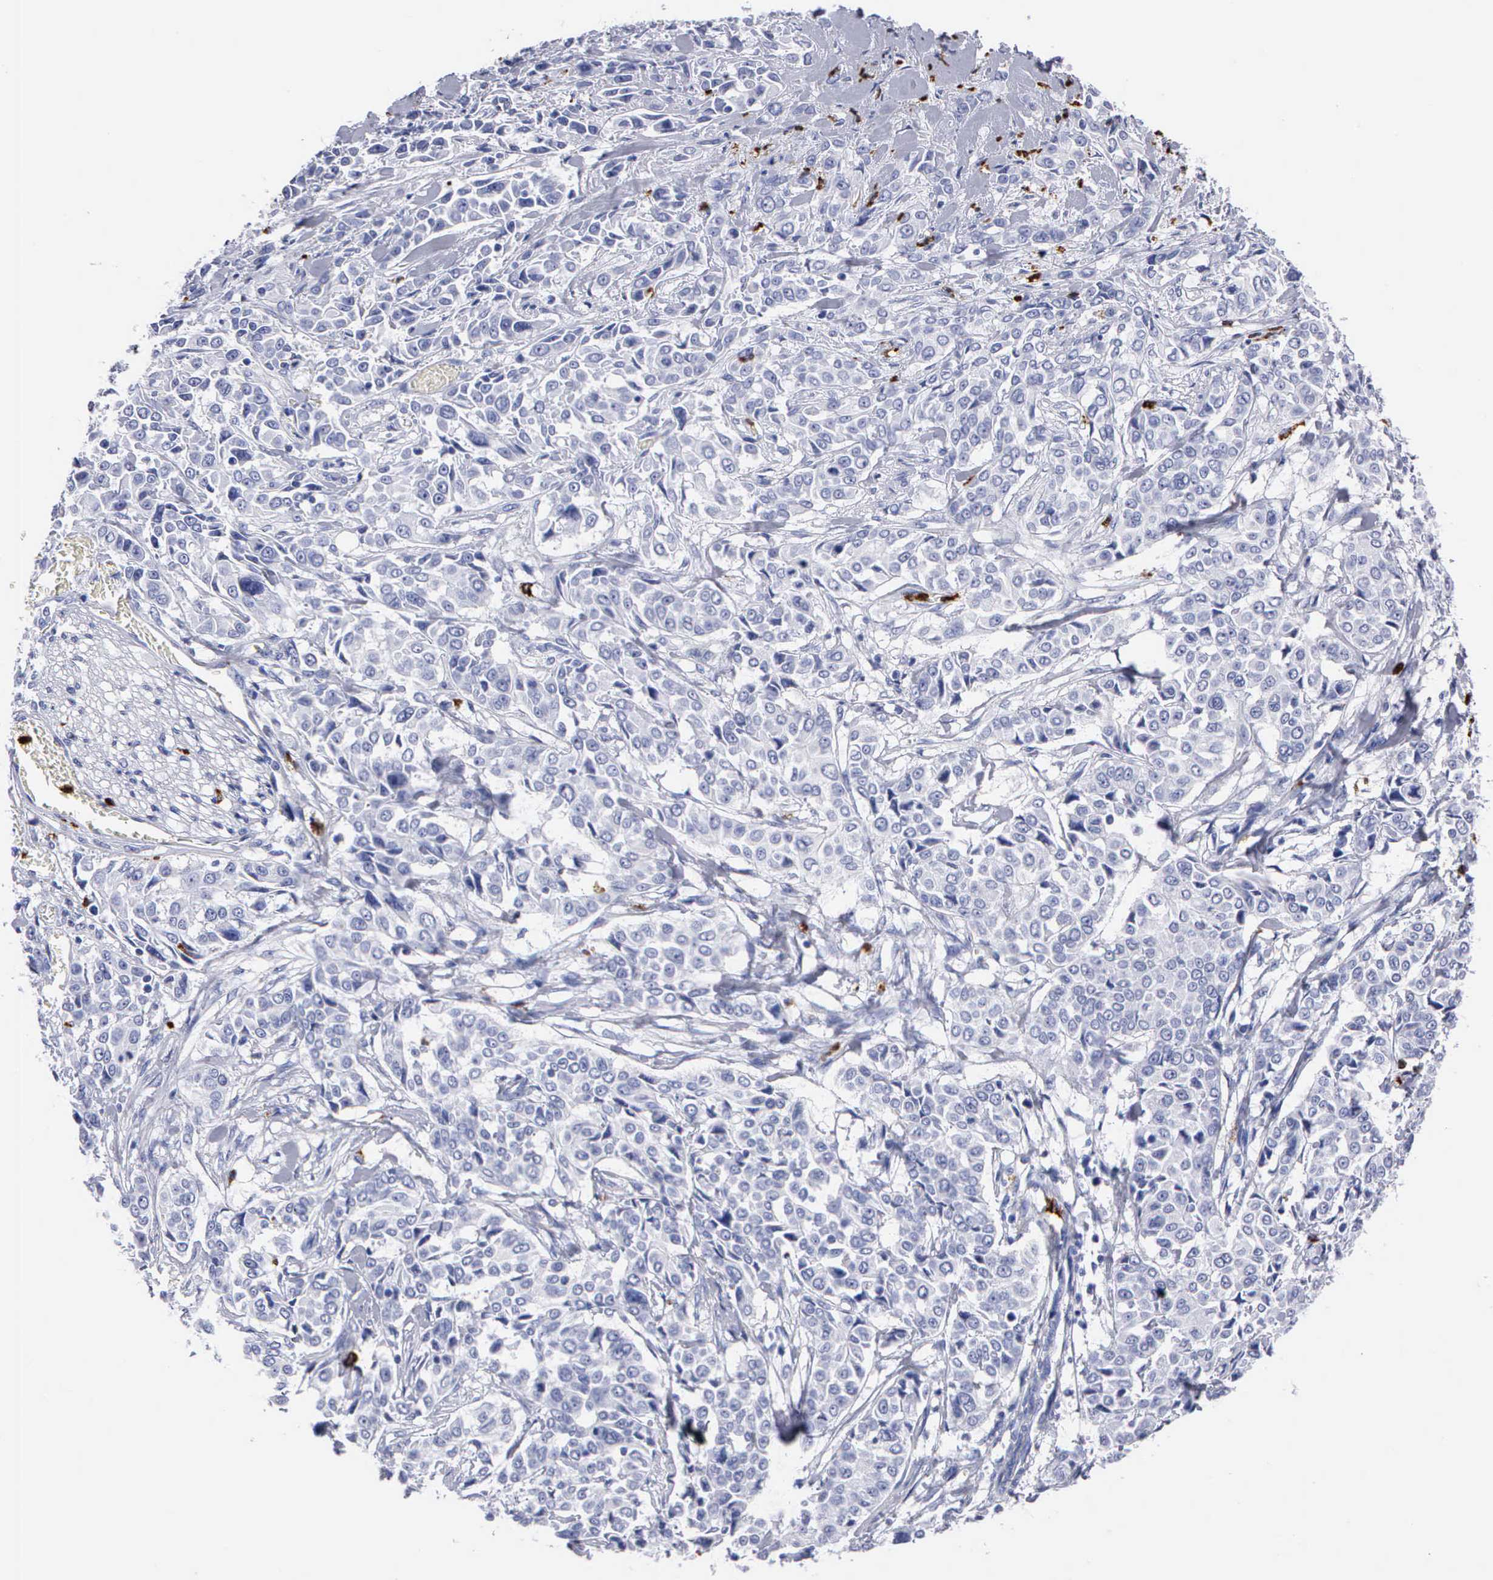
{"staining": {"intensity": "negative", "quantity": "none", "location": "none"}, "tissue": "pancreatic cancer", "cell_type": "Tumor cells", "image_type": "cancer", "snomed": [{"axis": "morphology", "description": "Adenocarcinoma, NOS"}, {"axis": "topography", "description": "Pancreas"}], "caption": "An image of pancreatic adenocarcinoma stained for a protein displays no brown staining in tumor cells.", "gene": "CTSG", "patient": {"sex": "female", "age": 52}}